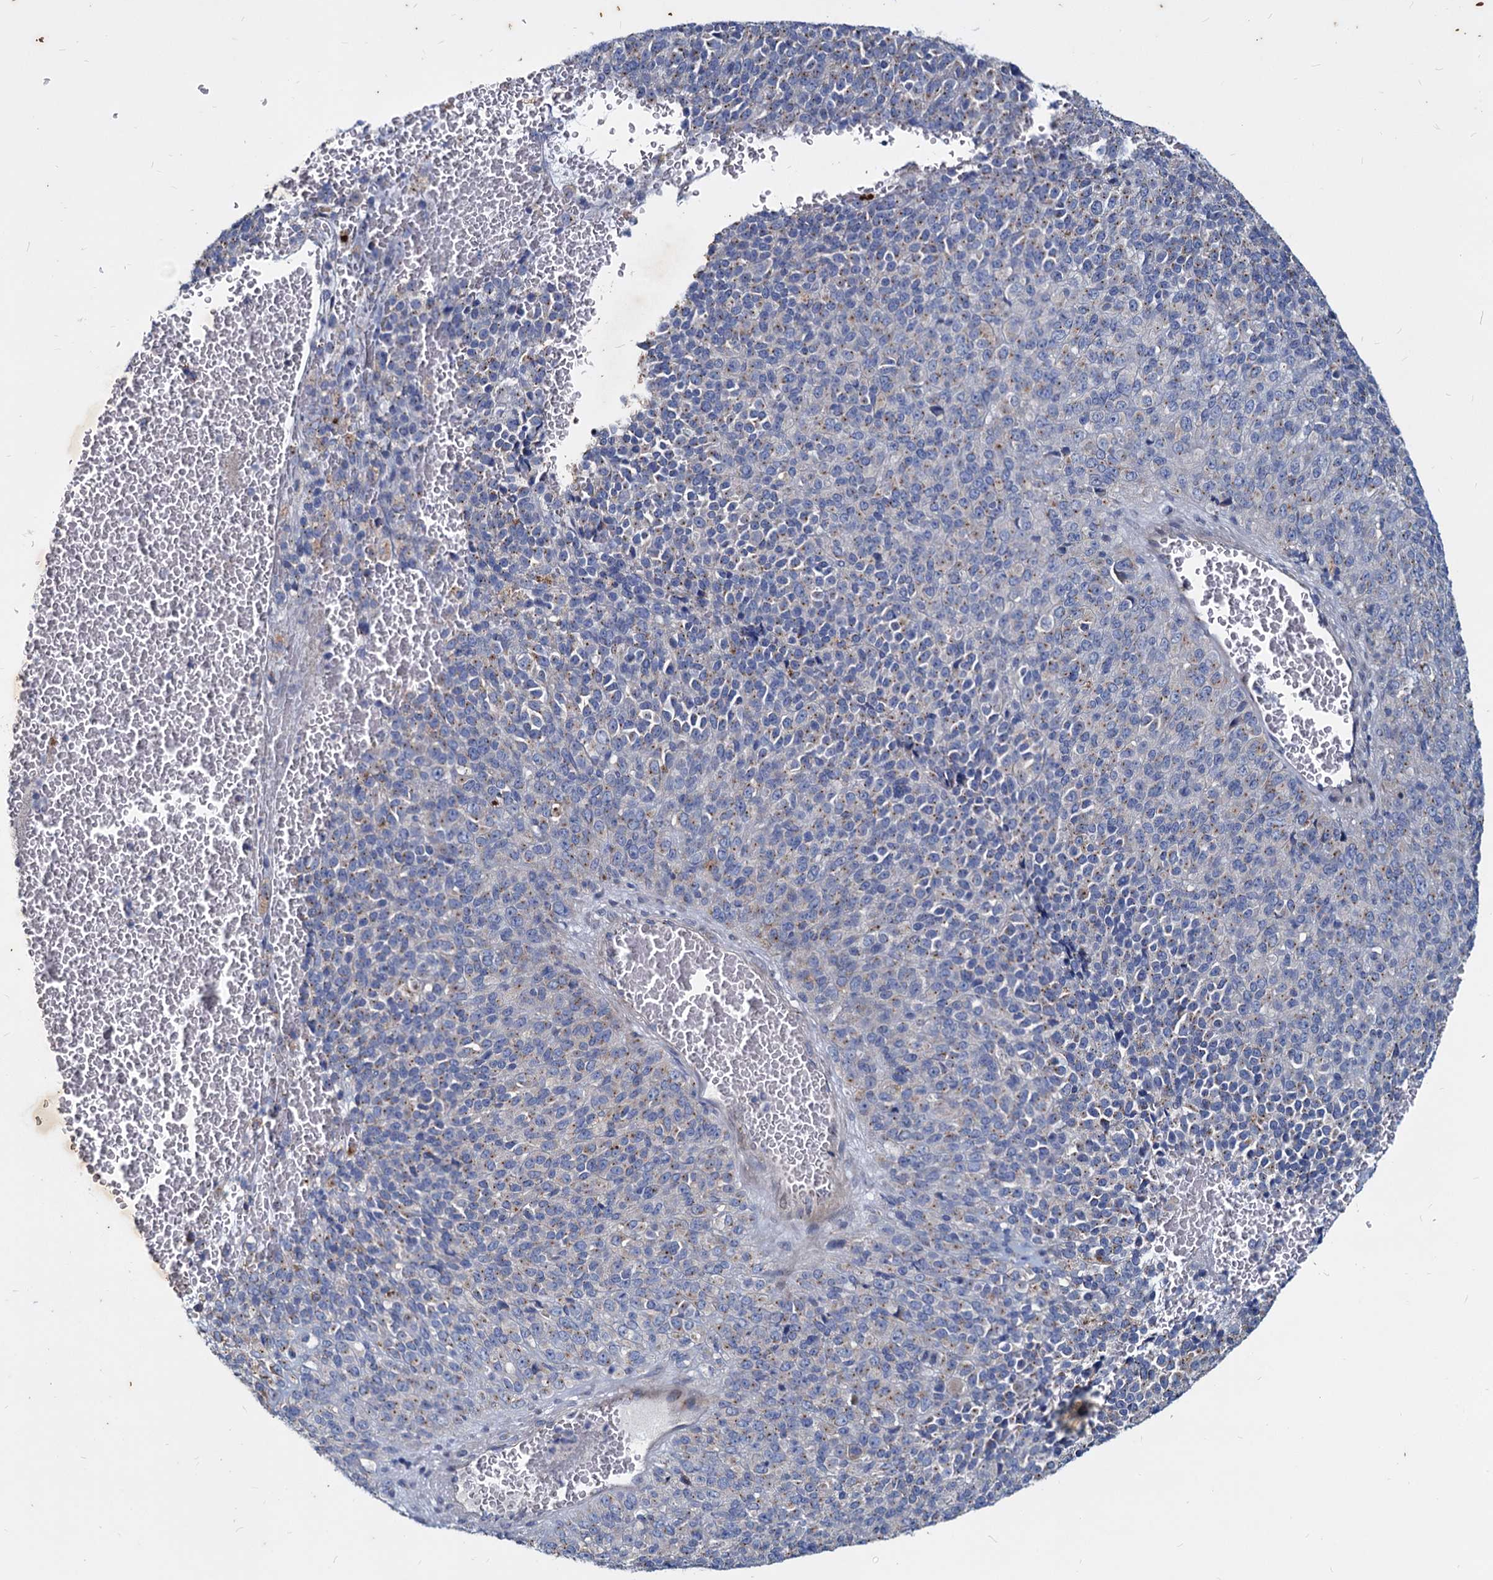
{"staining": {"intensity": "negative", "quantity": "none", "location": "none"}, "tissue": "melanoma", "cell_type": "Tumor cells", "image_type": "cancer", "snomed": [{"axis": "morphology", "description": "Malignant melanoma, Metastatic site"}, {"axis": "topography", "description": "Brain"}], "caption": "The micrograph displays no staining of tumor cells in malignant melanoma (metastatic site).", "gene": "AGBL4", "patient": {"sex": "female", "age": 56}}